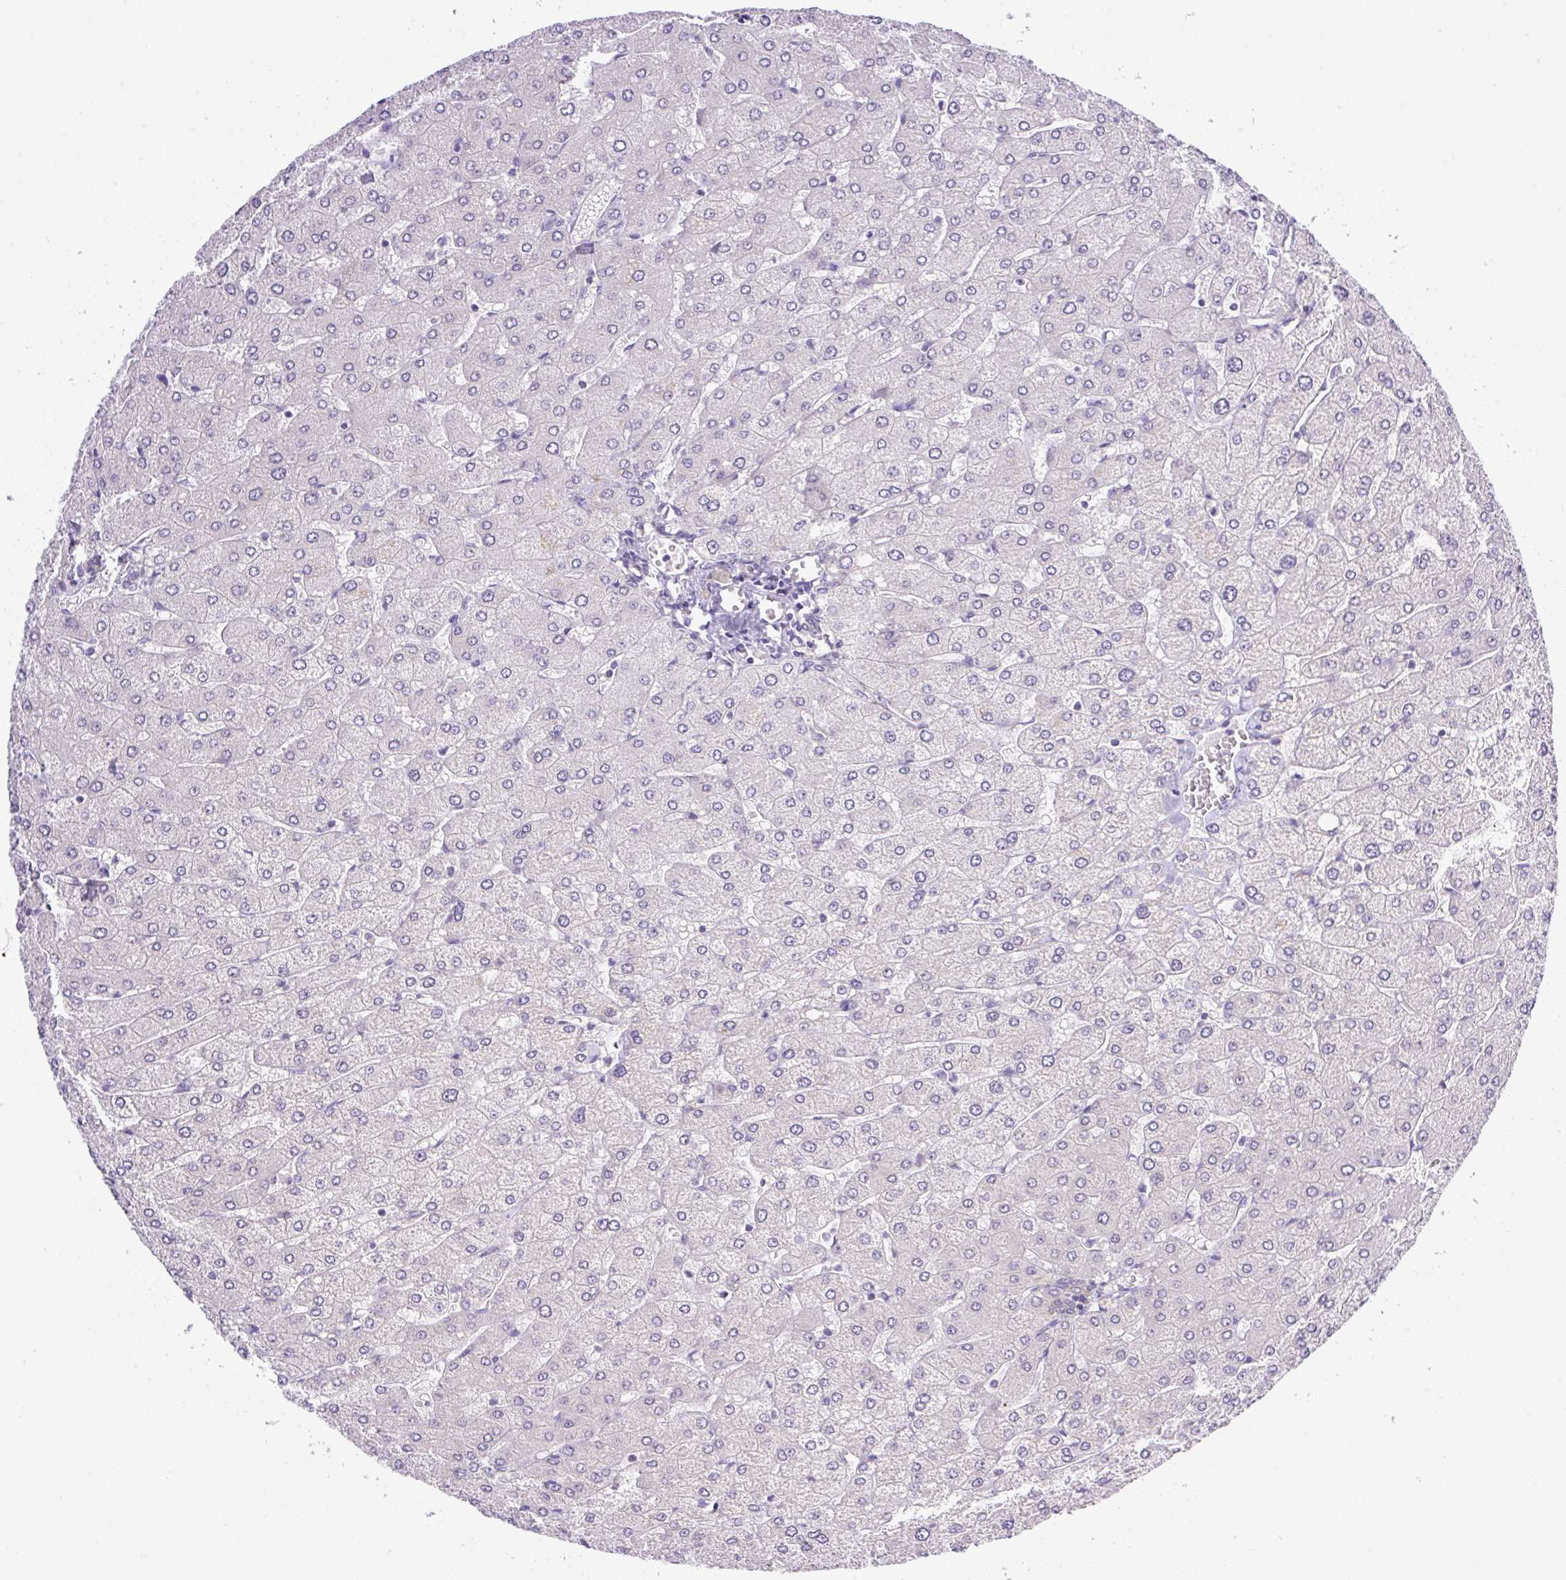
{"staining": {"intensity": "negative", "quantity": "none", "location": "none"}, "tissue": "liver", "cell_type": "Cholangiocytes", "image_type": "normal", "snomed": [{"axis": "morphology", "description": "Normal tissue, NOS"}, {"axis": "topography", "description": "Liver"}], "caption": "A histopathology image of liver stained for a protein exhibits no brown staining in cholangiocytes.", "gene": "CAMK2A", "patient": {"sex": "male", "age": 55}}